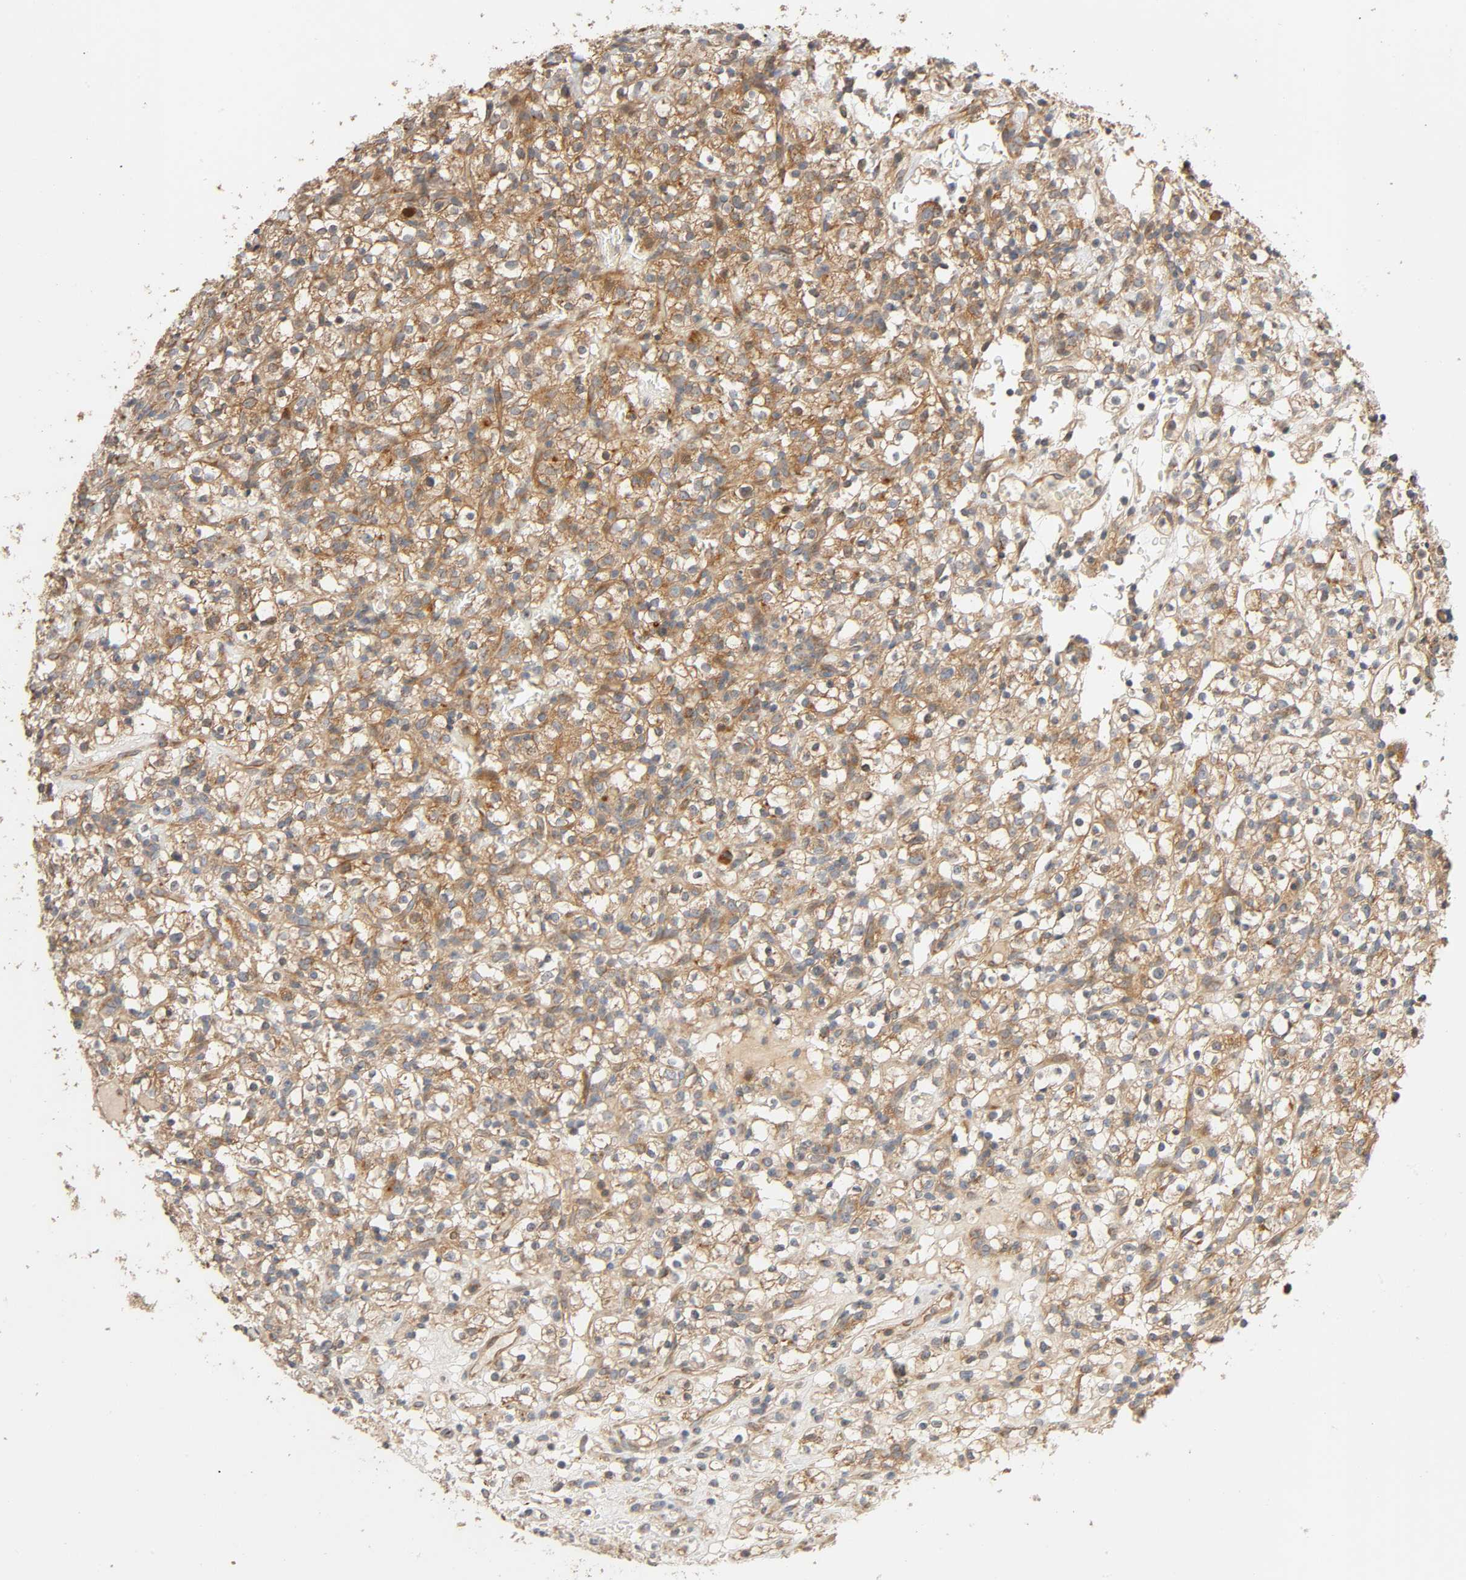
{"staining": {"intensity": "moderate", "quantity": ">75%", "location": "cytoplasmic/membranous"}, "tissue": "renal cancer", "cell_type": "Tumor cells", "image_type": "cancer", "snomed": [{"axis": "morphology", "description": "Normal tissue, NOS"}, {"axis": "morphology", "description": "Adenocarcinoma, NOS"}, {"axis": "topography", "description": "Kidney"}], "caption": "Approximately >75% of tumor cells in human adenocarcinoma (renal) exhibit moderate cytoplasmic/membranous protein positivity as visualized by brown immunohistochemical staining.", "gene": "SGSM1", "patient": {"sex": "female", "age": 72}}